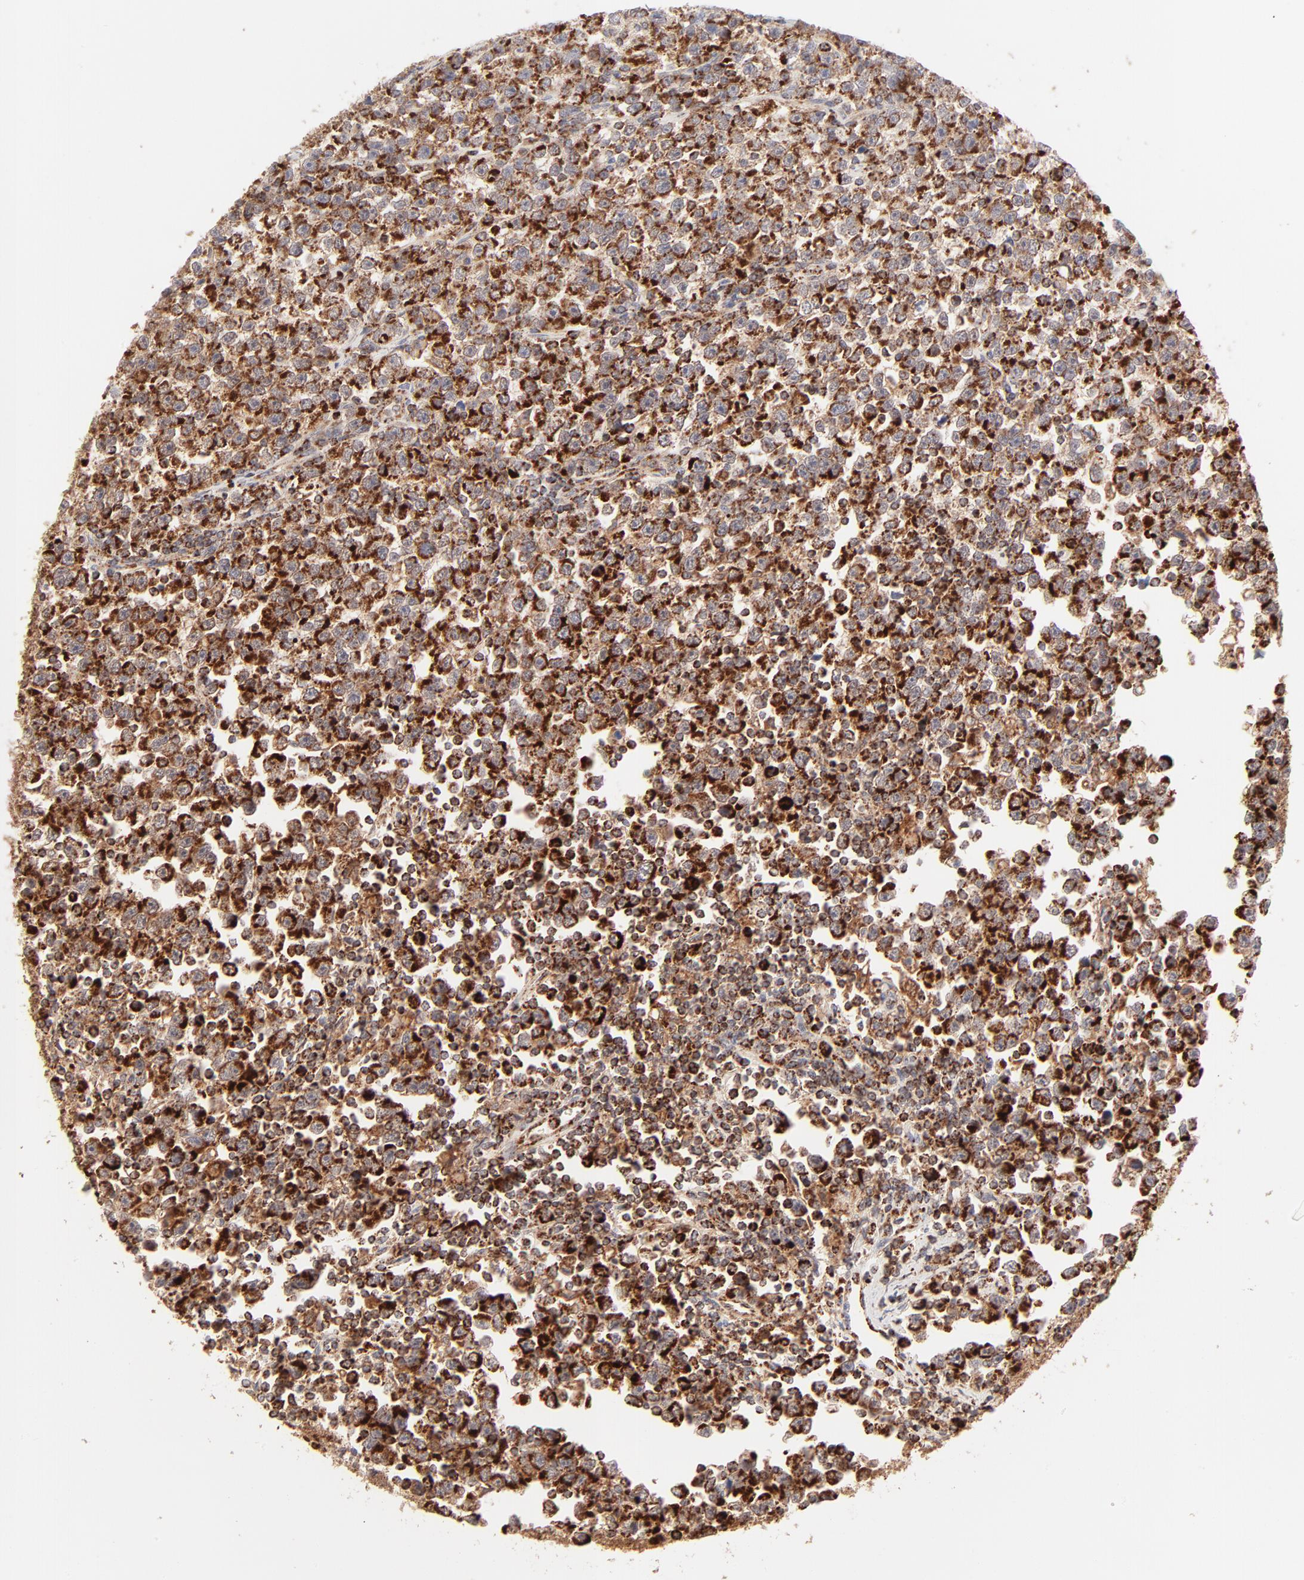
{"staining": {"intensity": "strong", "quantity": ">75%", "location": "cytoplasmic/membranous"}, "tissue": "testis cancer", "cell_type": "Tumor cells", "image_type": "cancer", "snomed": [{"axis": "morphology", "description": "Seminoma, NOS"}, {"axis": "topography", "description": "Testis"}], "caption": "Immunohistochemical staining of seminoma (testis) demonstrates high levels of strong cytoplasmic/membranous expression in about >75% of tumor cells. The staining was performed using DAB to visualize the protein expression in brown, while the nuclei were stained in blue with hematoxylin (Magnification: 20x).", "gene": "CSPG4", "patient": {"sex": "male", "age": 43}}